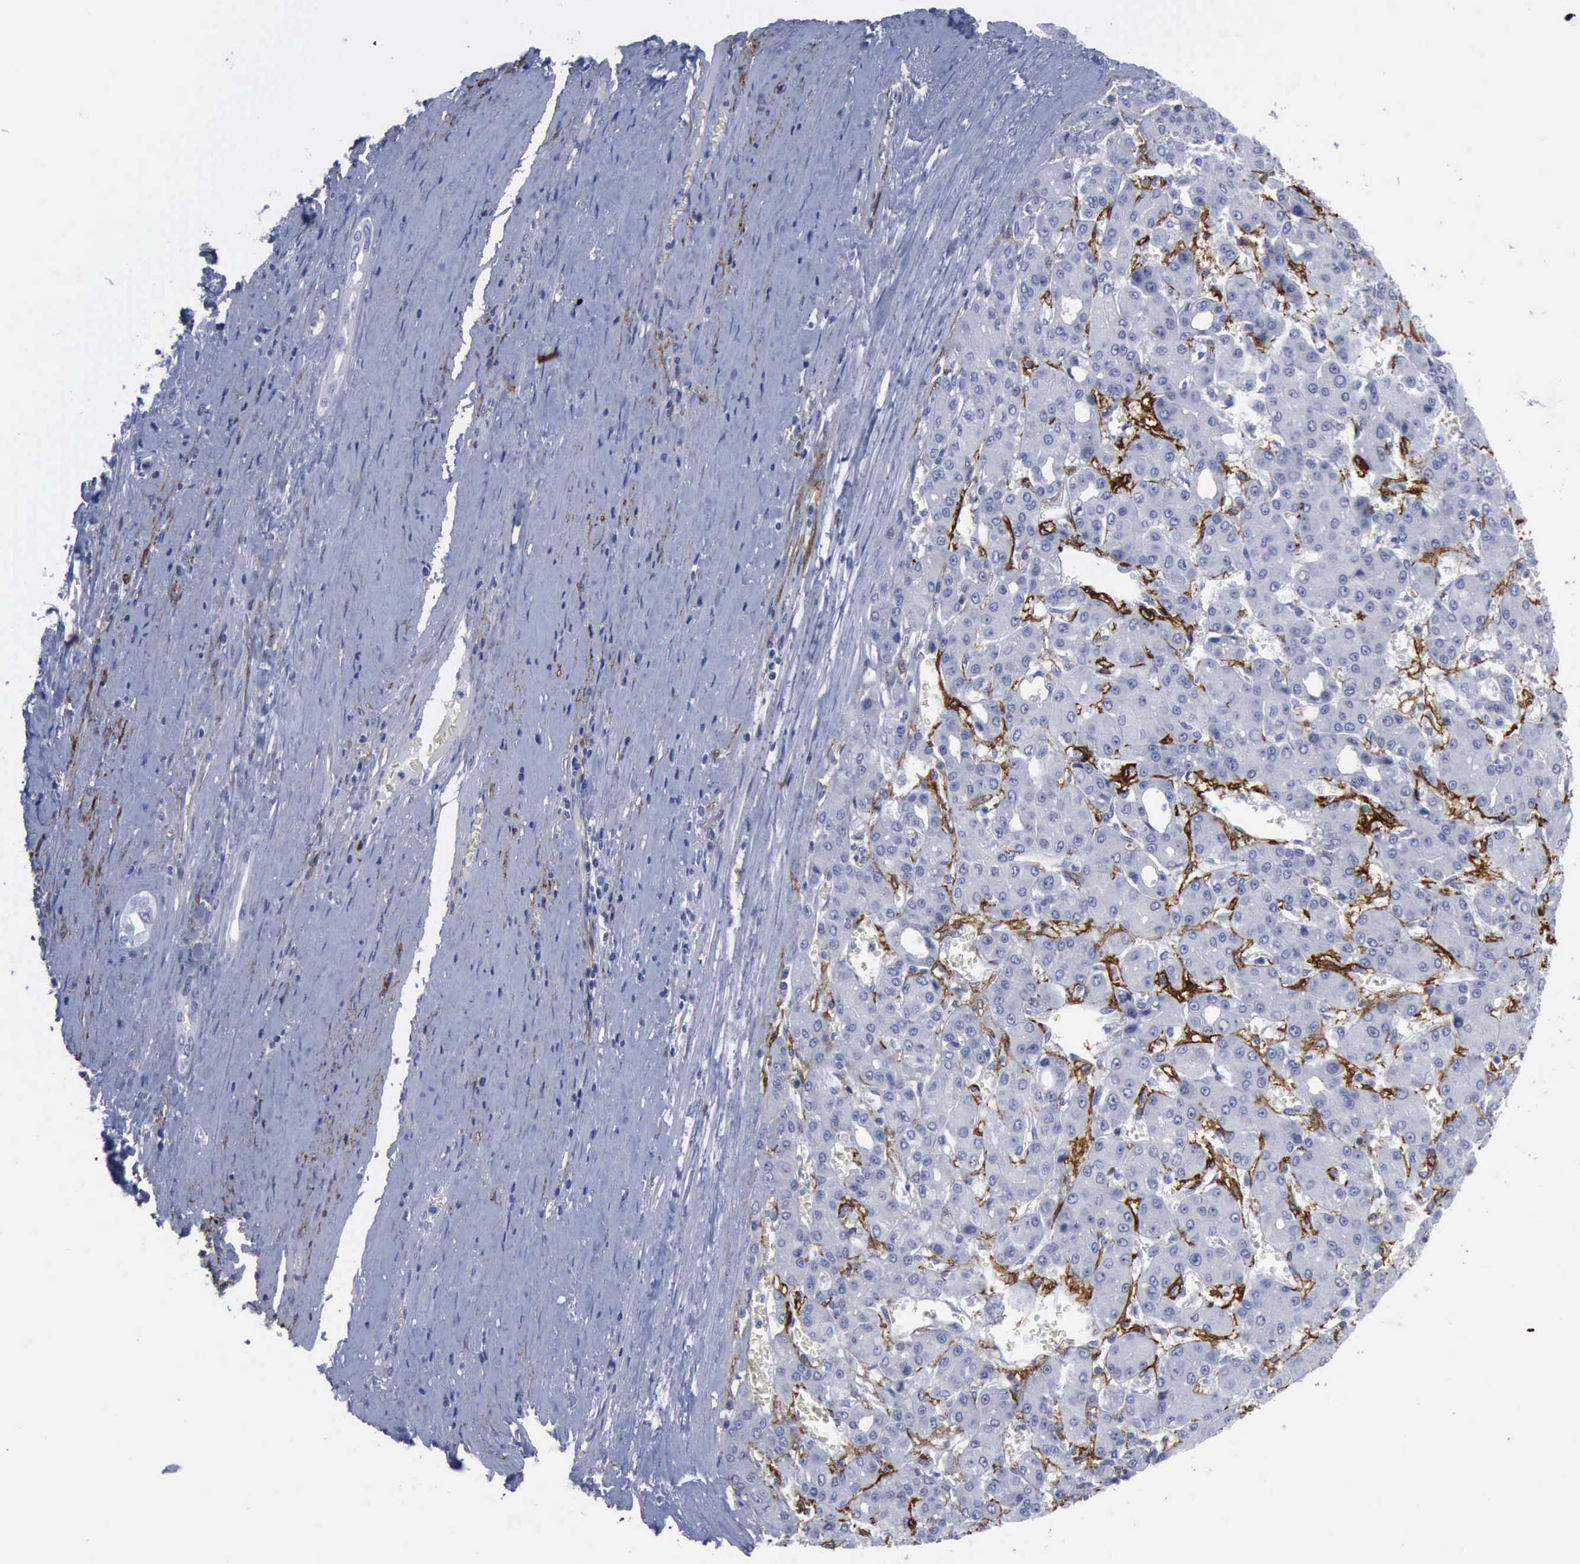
{"staining": {"intensity": "negative", "quantity": "none", "location": "none"}, "tissue": "liver cancer", "cell_type": "Tumor cells", "image_type": "cancer", "snomed": [{"axis": "morphology", "description": "Carcinoma, Hepatocellular, NOS"}, {"axis": "topography", "description": "Liver"}], "caption": "IHC of liver hepatocellular carcinoma exhibits no staining in tumor cells.", "gene": "NGFR", "patient": {"sex": "male", "age": 69}}